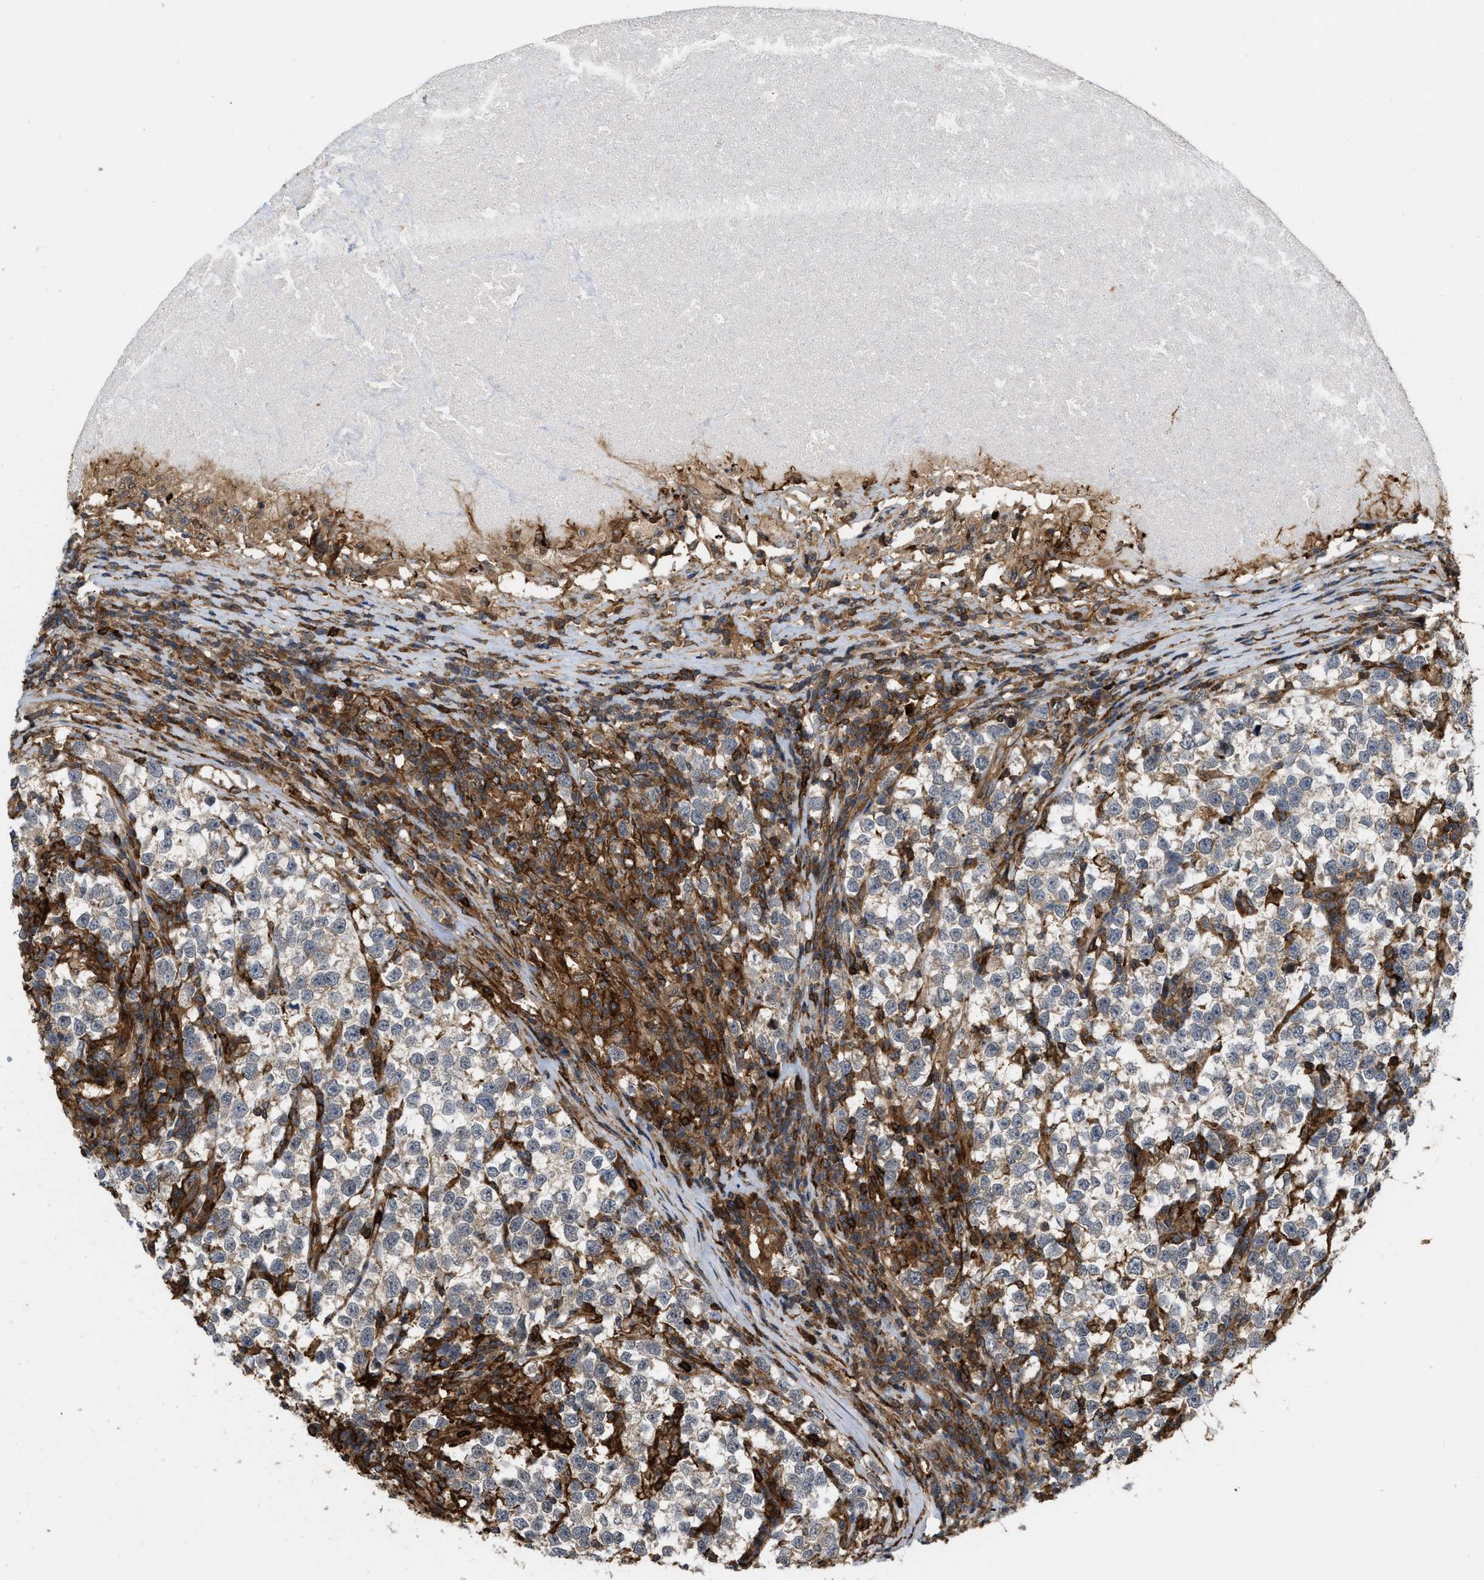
{"staining": {"intensity": "weak", "quantity": "<25%", "location": "cytoplasmic/membranous"}, "tissue": "testis cancer", "cell_type": "Tumor cells", "image_type": "cancer", "snomed": [{"axis": "morphology", "description": "Normal tissue, NOS"}, {"axis": "morphology", "description": "Seminoma, NOS"}, {"axis": "topography", "description": "Testis"}], "caption": "Photomicrograph shows no significant protein positivity in tumor cells of testis cancer.", "gene": "IQCE", "patient": {"sex": "male", "age": 43}}